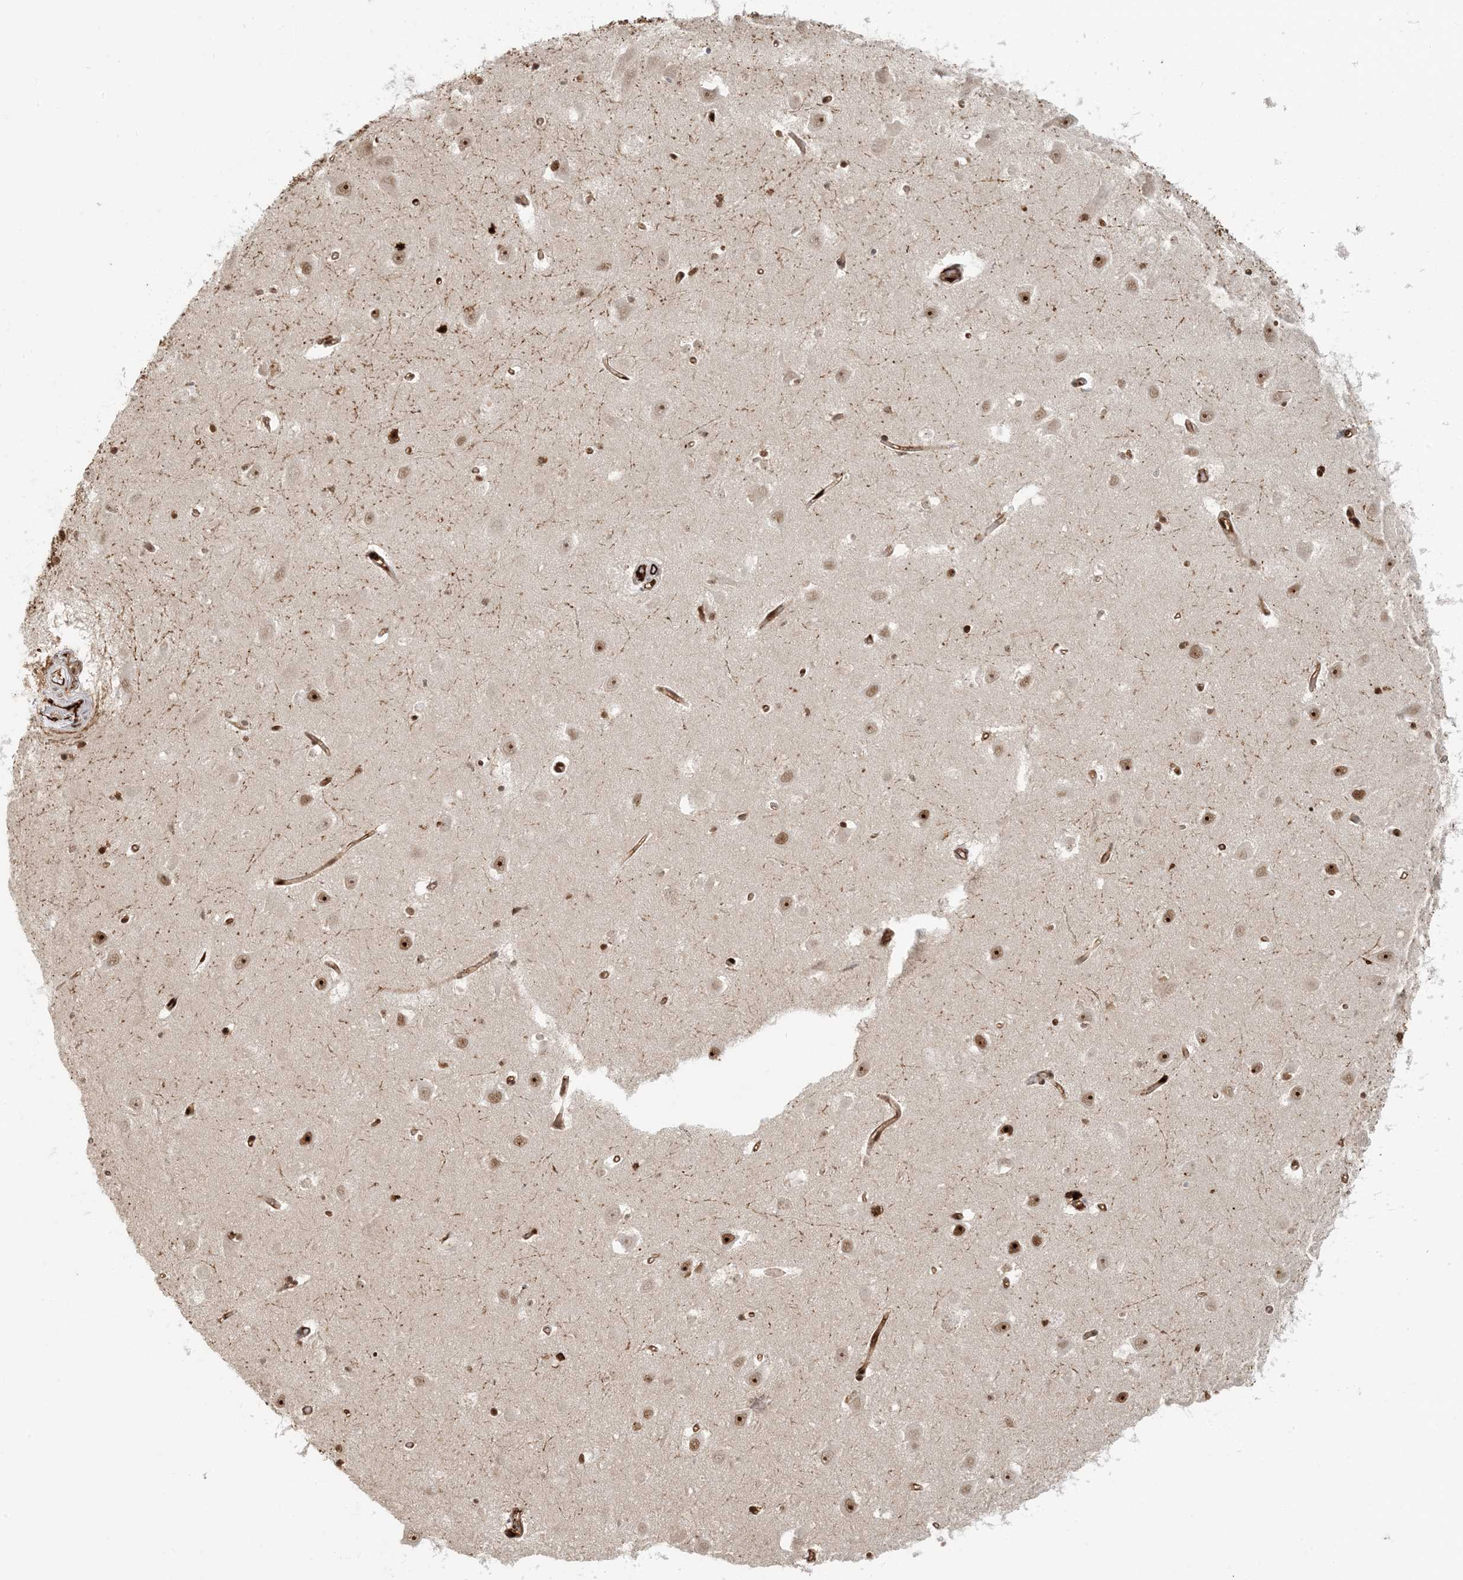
{"staining": {"intensity": "moderate", "quantity": ">75%", "location": "nuclear"}, "tissue": "hippocampus", "cell_type": "Glial cells", "image_type": "normal", "snomed": [{"axis": "morphology", "description": "Normal tissue, NOS"}, {"axis": "topography", "description": "Hippocampus"}], "caption": "Hippocampus stained with a brown dye reveals moderate nuclear positive expression in approximately >75% of glial cells.", "gene": "CKS1B", "patient": {"sex": "male", "age": 70}}